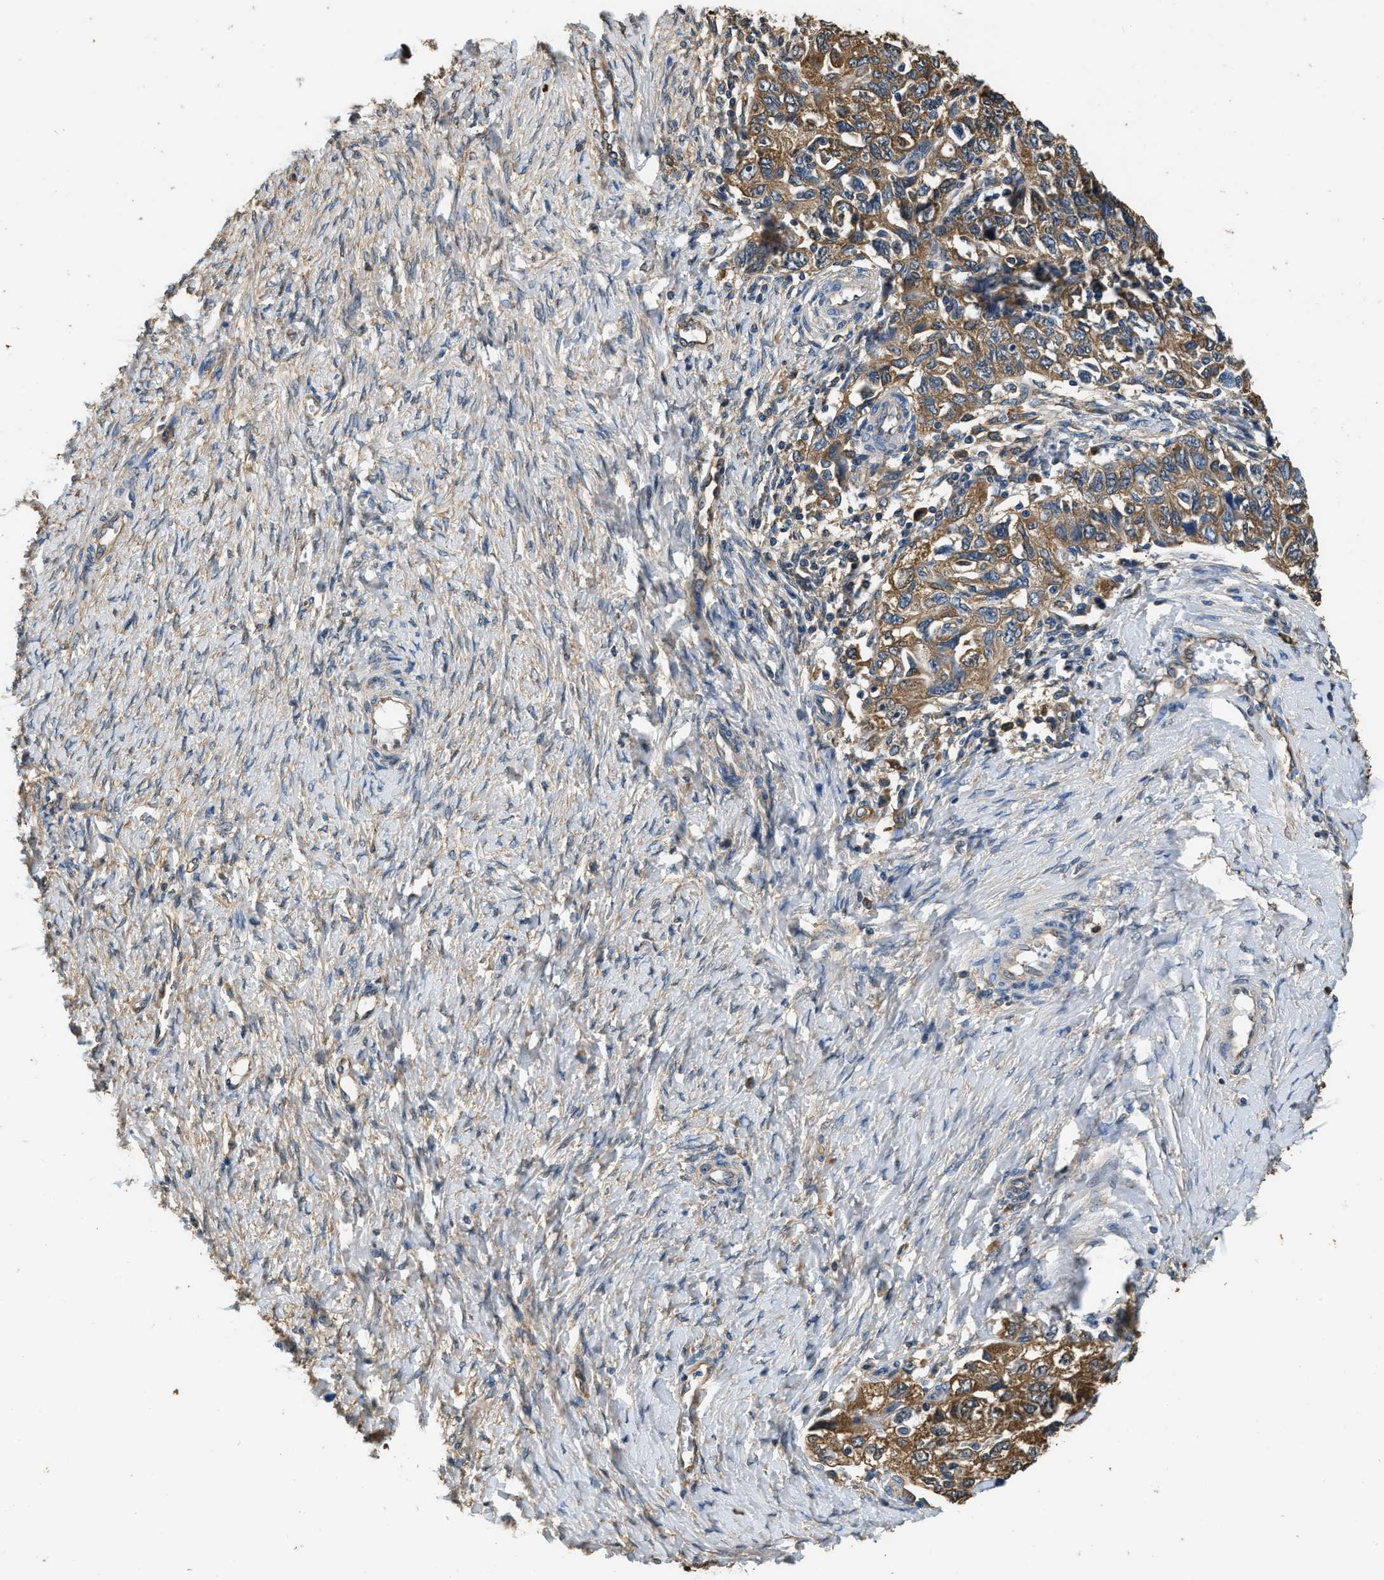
{"staining": {"intensity": "moderate", "quantity": ">75%", "location": "cytoplasmic/membranous"}, "tissue": "ovarian cancer", "cell_type": "Tumor cells", "image_type": "cancer", "snomed": [{"axis": "morphology", "description": "Carcinoma, NOS"}, {"axis": "morphology", "description": "Cystadenocarcinoma, serous, NOS"}, {"axis": "topography", "description": "Ovary"}], "caption": "An IHC histopathology image of neoplastic tissue is shown. Protein staining in brown labels moderate cytoplasmic/membranous positivity in ovarian cancer within tumor cells.", "gene": "PPP2R1B", "patient": {"sex": "female", "age": 69}}